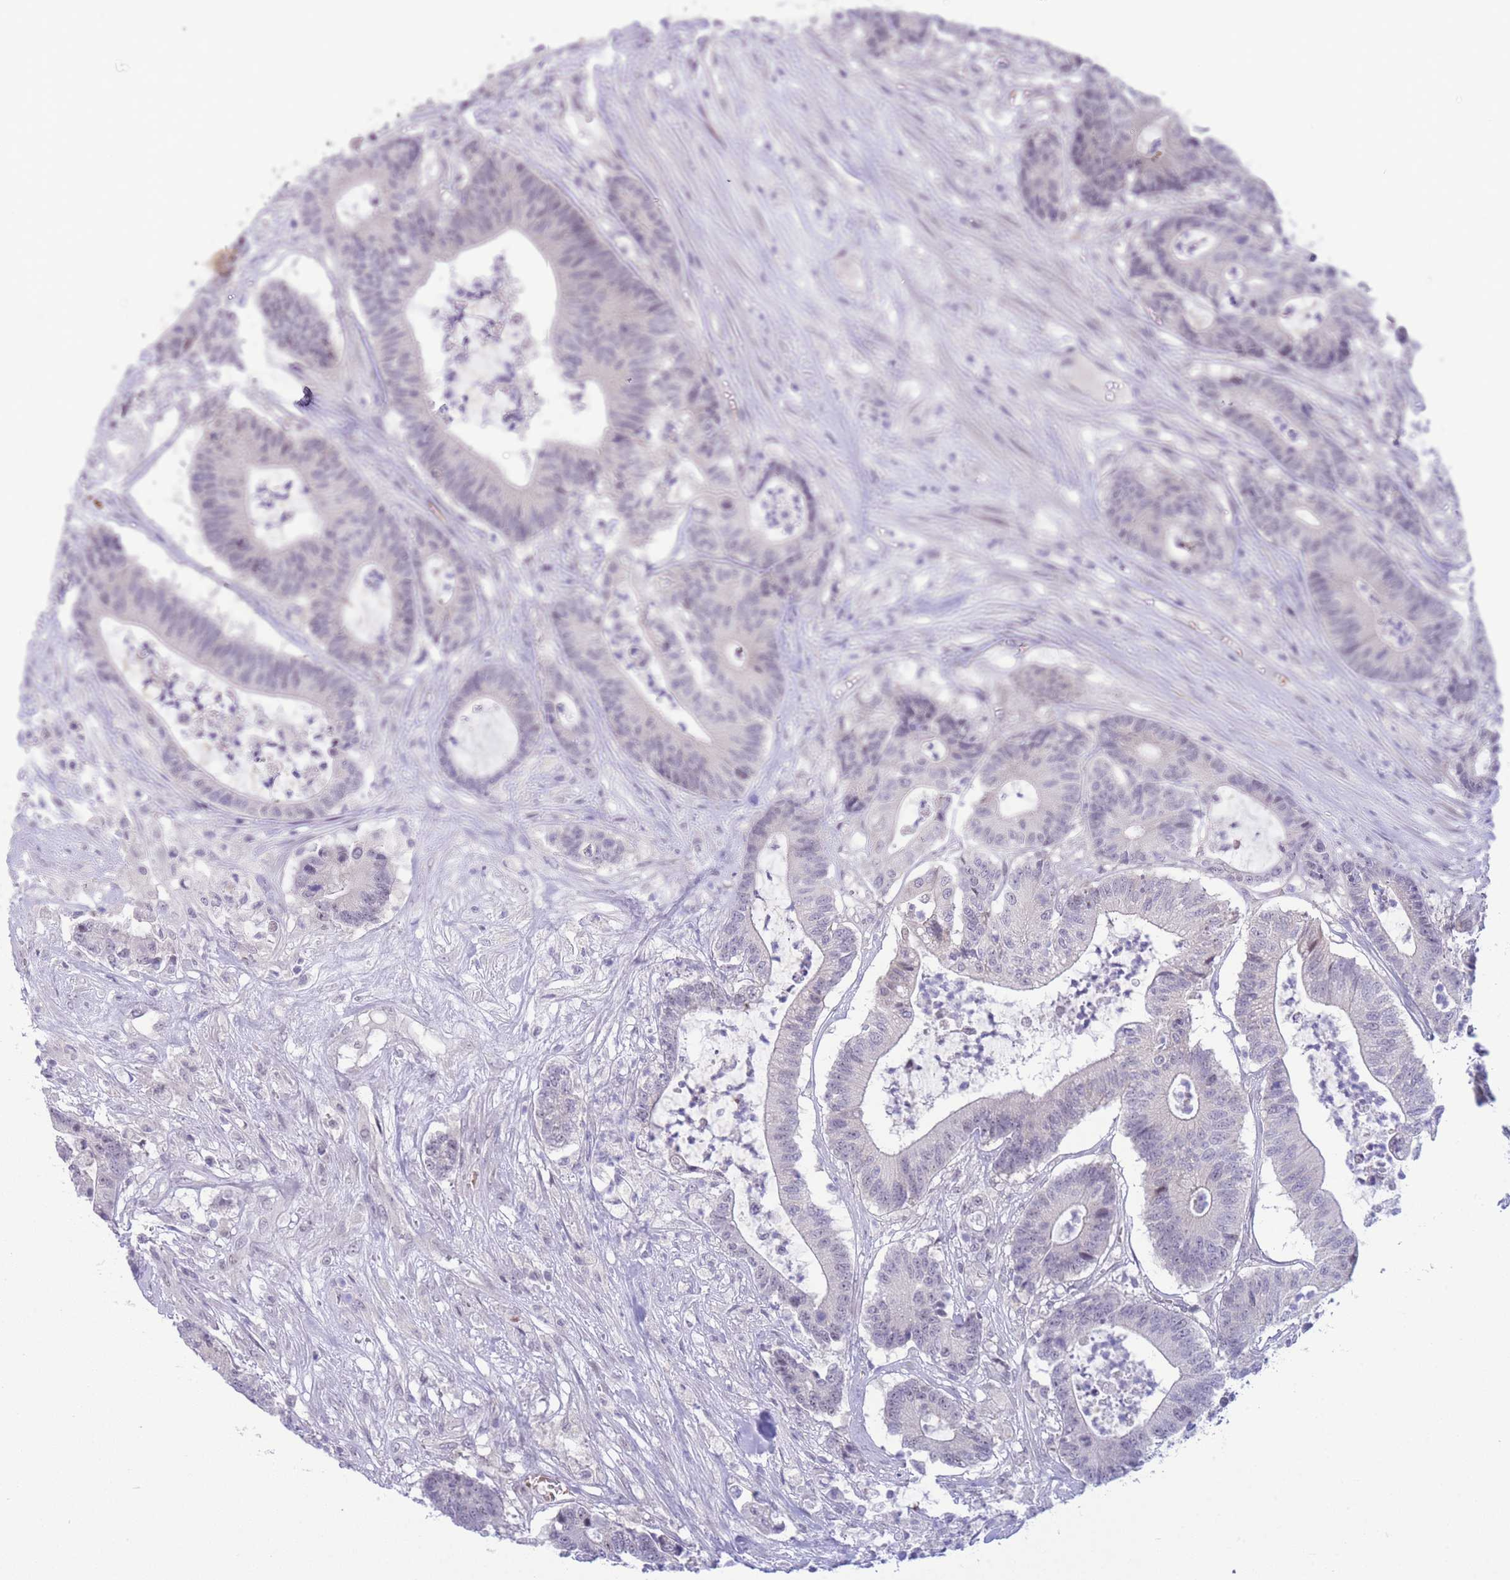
{"staining": {"intensity": "negative", "quantity": "none", "location": "none"}, "tissue": "colorectal cancer", "cell_type": "Tumor cells", "image_type": "cancer", "snomed": [{"axis": "morphology", "description": "Adenocarcinoma, NOS"}, {"axis": "topography", "description": "Colon"}], "caption": "An immunohistochemistry (IHC) micrograph of colorectal cancer is shown. There is no staining in tumor cells of colorectal cancer.", "gene": "FBXO46", "patient": {"sex": "female", "age": 84}}